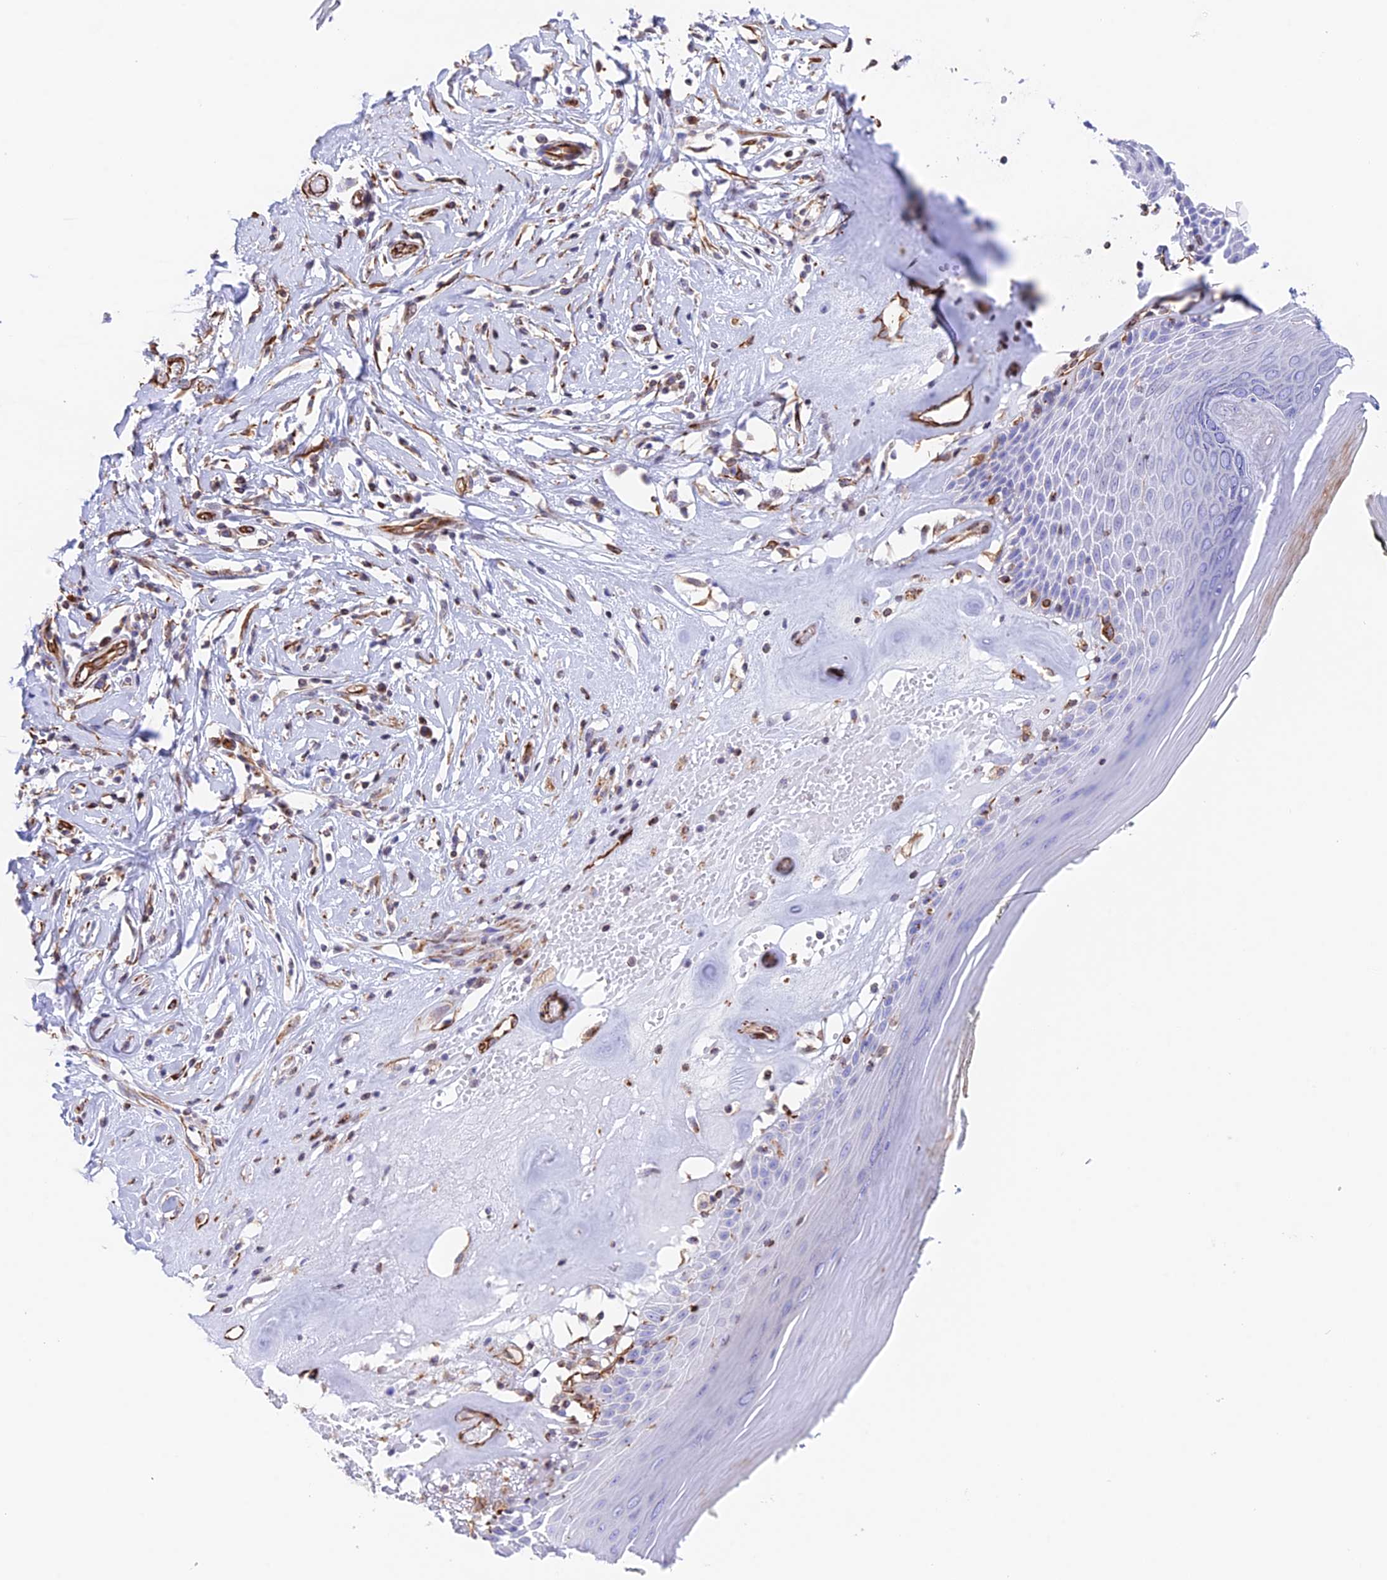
{"staining": {"intensity": "moderate", "quantity": "<25%", "location": "cytoplasmic/membranous"}, "tissue": "skin", "cell_type": "Epidermal cells", "image_type": "normal", "snomed": [{"axis": "morphology", "description": "Normal tissue, NOS"}, {"axis": "morphology", "description": "Inflammation, NOS"}, {"axis": "topography", "description": "Vulva"}], "caption": "A micrograph of human skin stained for a protein displays moderate cytoplasmic/membranous brown staining in epidermal cells. The protein is stained brown, and the nuclei are stained in blue (DAB IHC with brightfield microscopy, high magnification).", "gene": "ZNF652", "patient": {"sex": "female", "age": 84}}